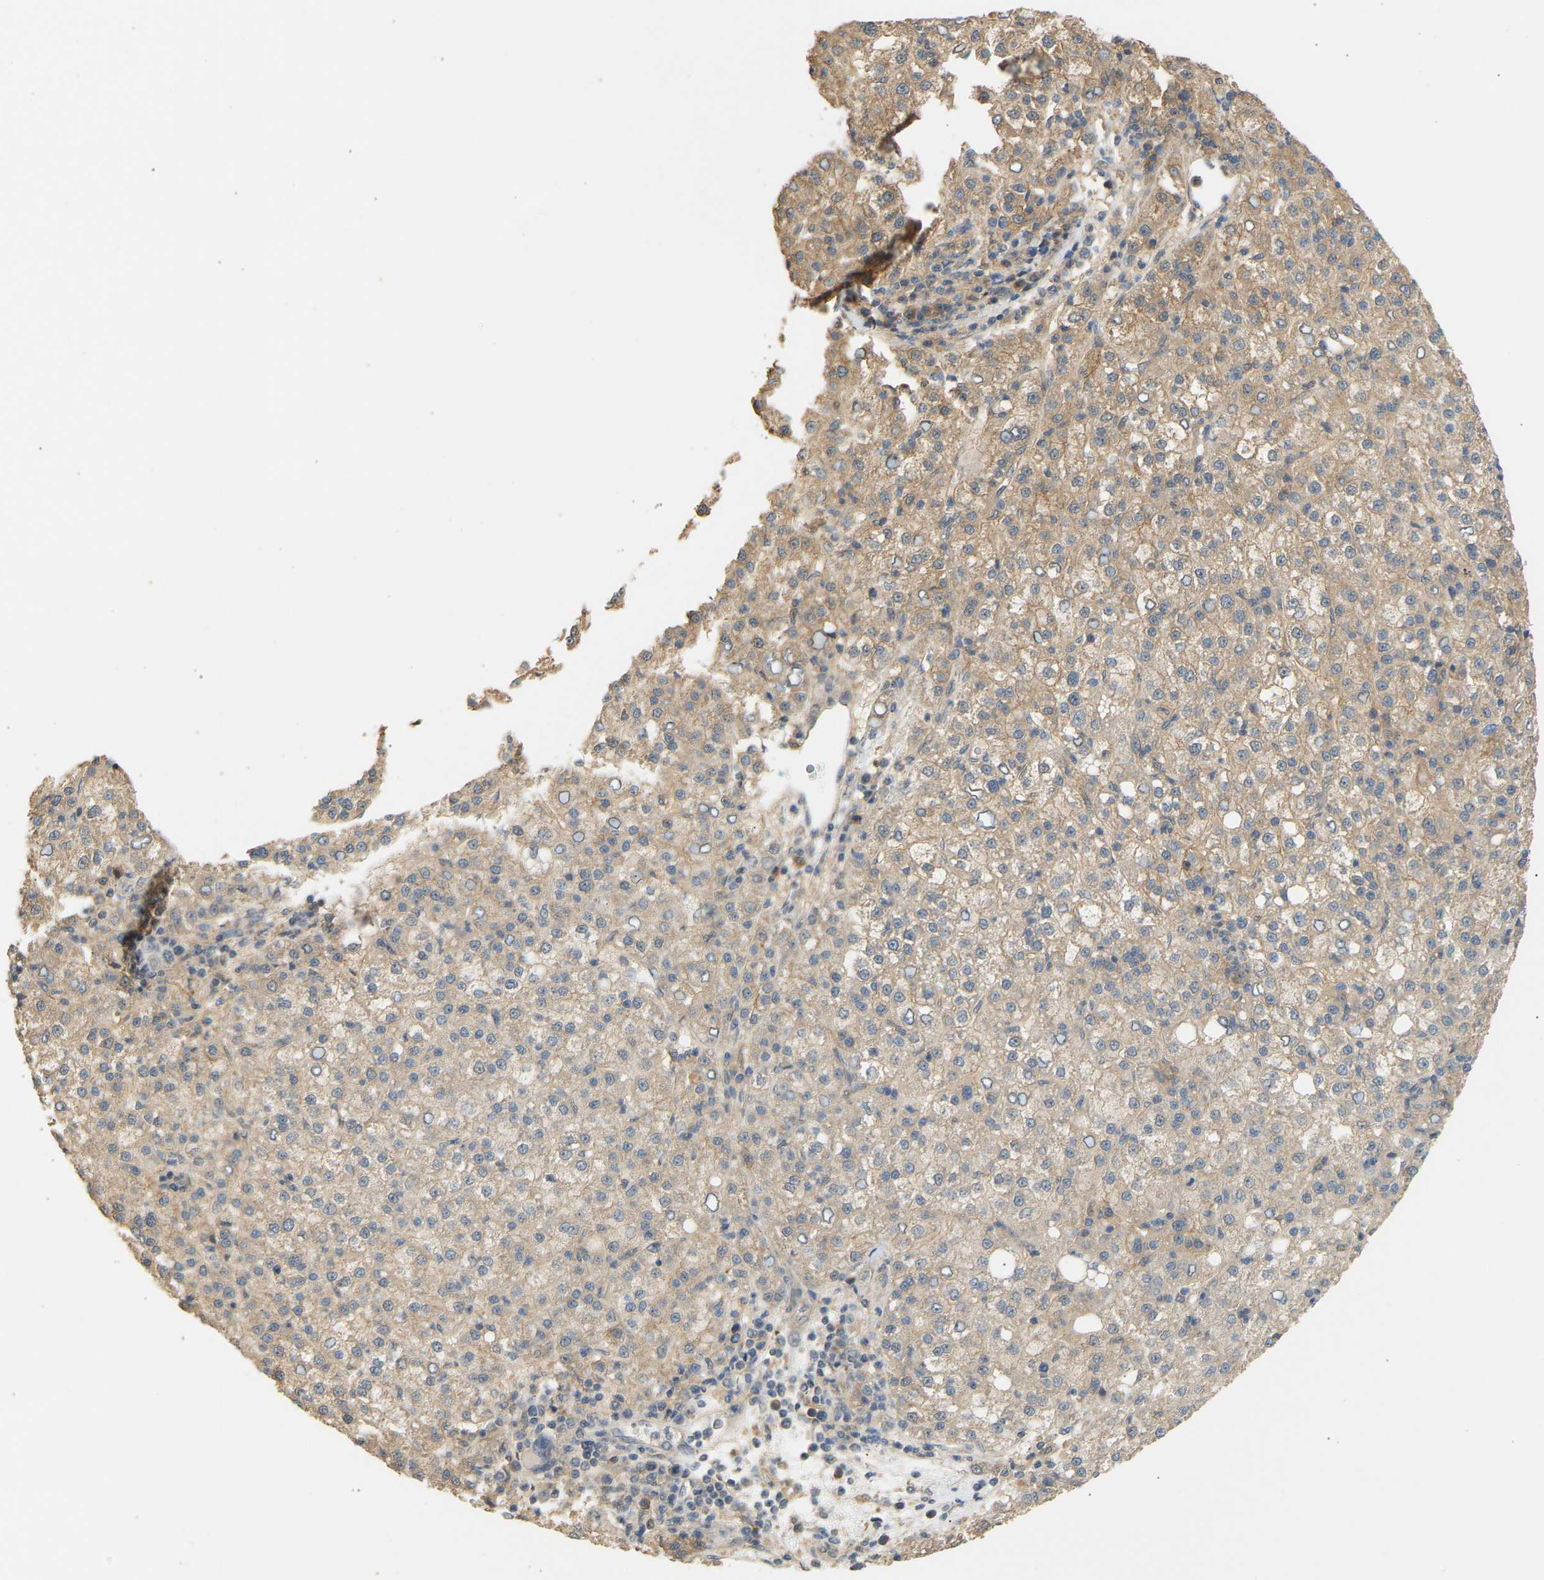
{"staining": {"intensity": "weak", "quantity": "25%-75%", "location": "cytoplasmic/membranous"}, "tissue": "liver cancer", "cell_type": "Tumor cells", "image_type": "cancer", "snomed": [{"axis": "morphology", "description": "Carcinoma, Hepatocellular, NOS"}, {"axis": "topography", "description": "Liver"}], "caption": "An immunohistochemistry histopathology image of tumor tissue is shown. Protein staining in brown labels weak cytoplasmic/membranous positivity in liver cancer (hepatocellular carcinoma) within tumor cells. Nuclei are stained in blue.", "gene": "RGL1", "patient": {"sex": "female", "age": 58}}